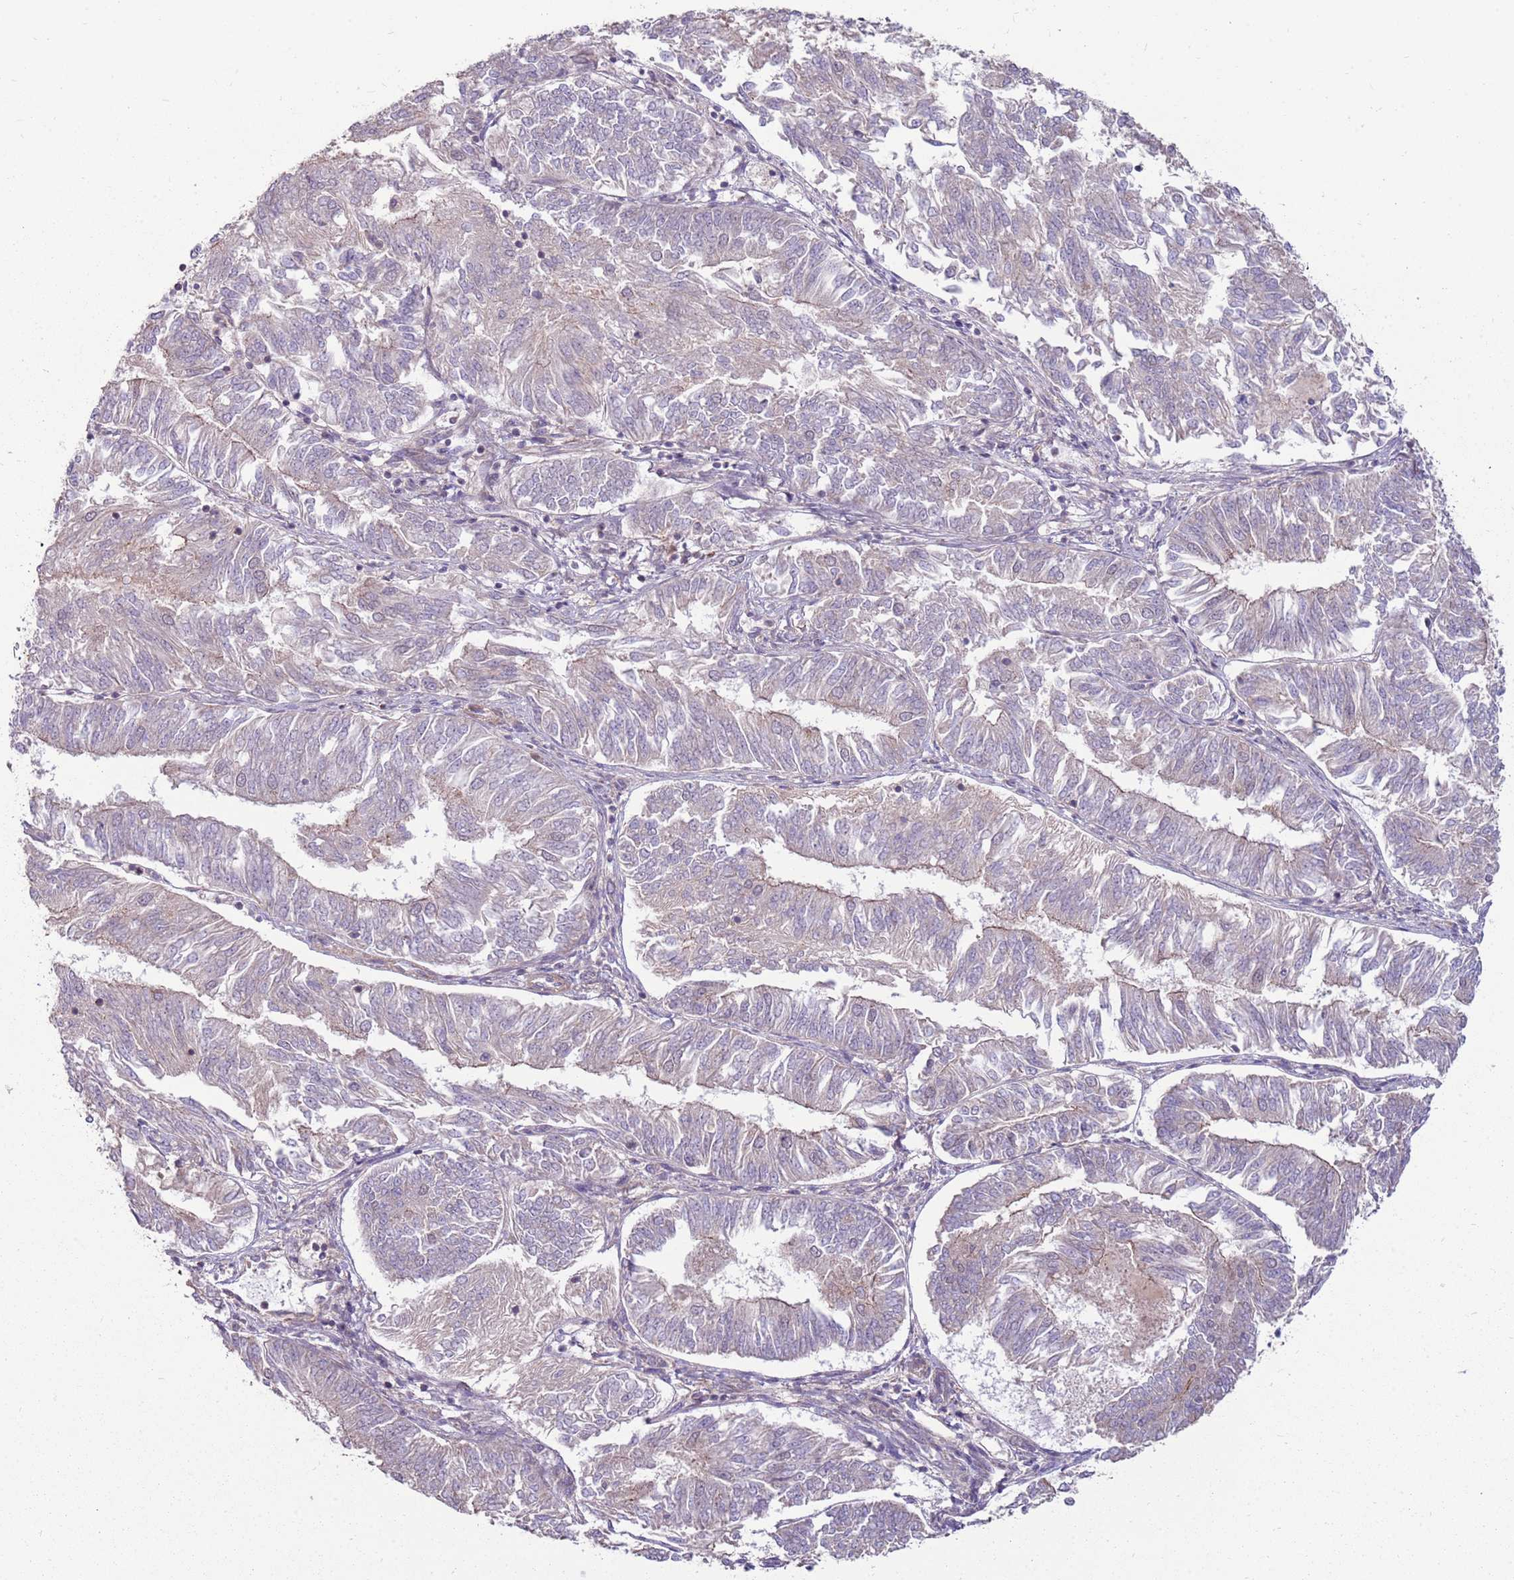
{"staining": {"intensity": "negative", "quantity": "none", "location": "none"}, "tissue": "endometrial cancer", "cell_type": "Tumor cells", "image_type": "cancer", "snomed": [{"axis": "morphology", "description": "Adenocarcinoma, NOS"}, {"axis": "topography", "description": "Endometrium"}], "caption": "This is an immunohistochemistry (IHC) histopathology image of endometrial cancer (adenocarcinoma). There is no expression in tumor cells.", "gene": "SPATA31D1", "patient": {"sex": "female", "age": 58}}